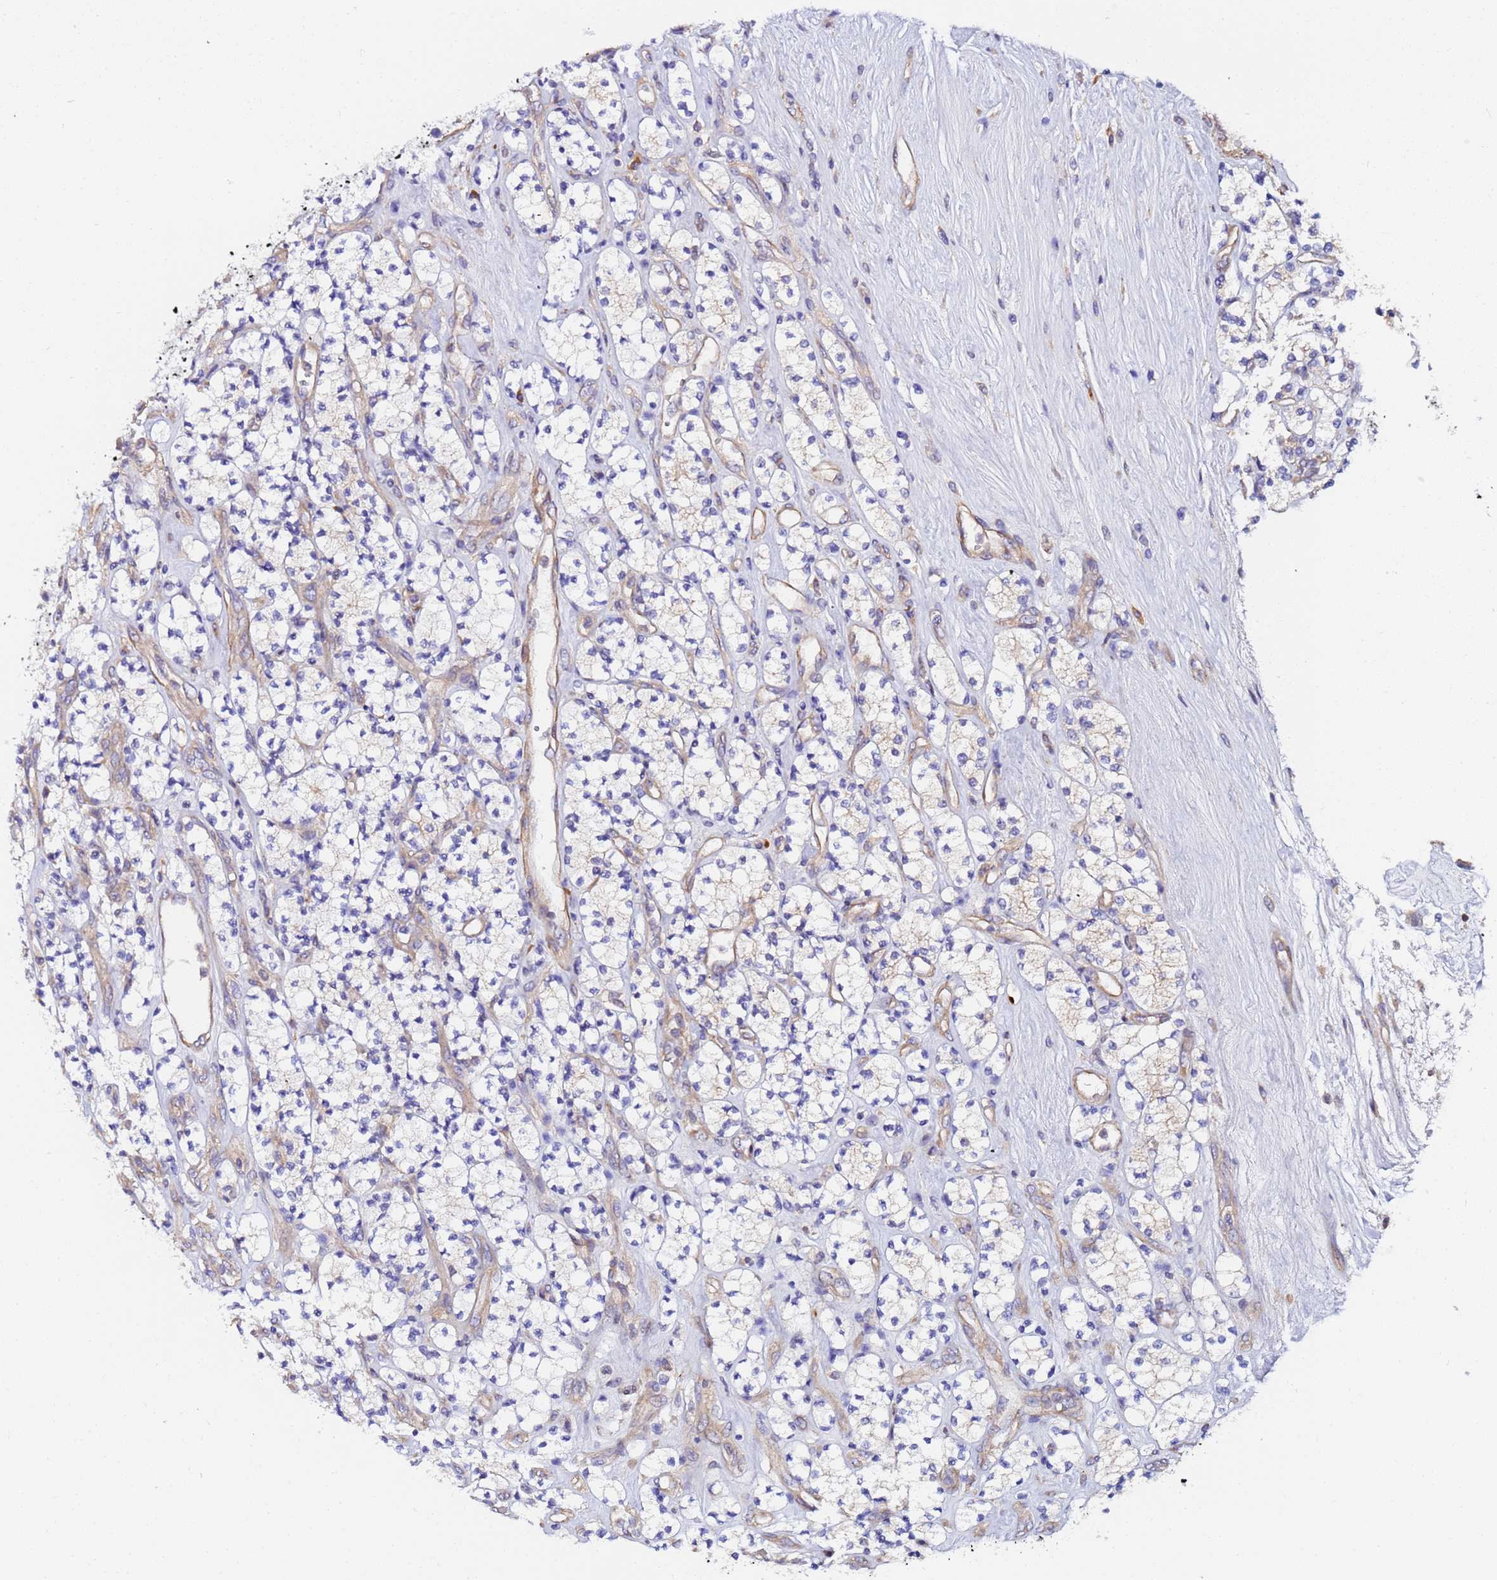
{"staining": {"intensity": "negative", "quantity": "none", "location": "none"}, "tissue": "renal cancer", "cell_type": "Tumor cells", "image_type": "cancer", "snomed": [{"axis": "morphology", "description": "Adenocarcinoma, NOS"}, {"axis": "topography", "description": "Kidney"}], "caption": "A high-resolution histopathology image shows IHC staining of renal adenocarcinoma, which displays no significant expression in tumor cells.", "gene": "JRKL", "patient": {"sex": "male", "age": 77}}